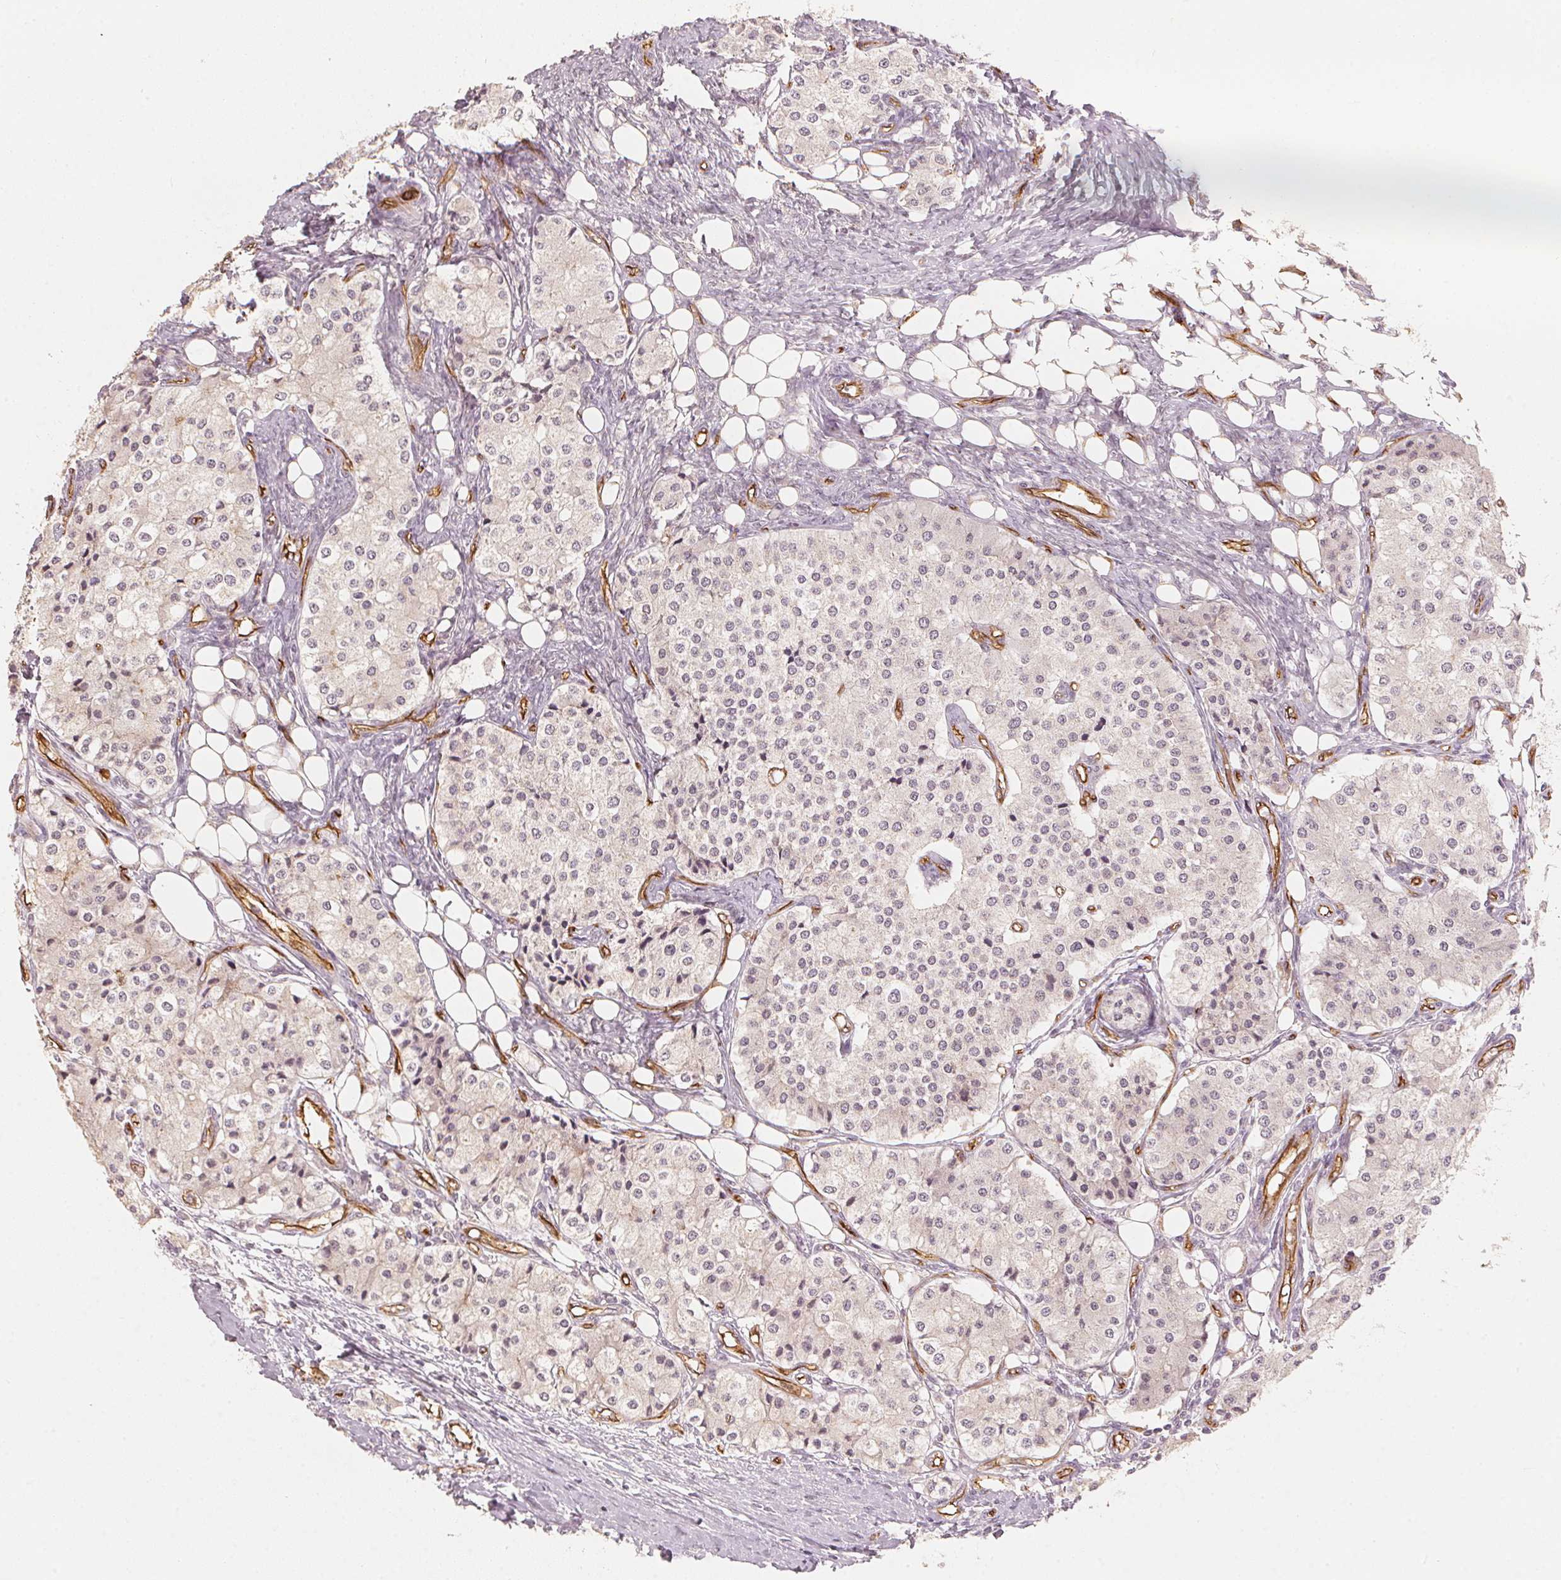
{"staining": {"intensity": "negative", "quantity": "none", "location": "none"}, "tissue": "carcinoid", "cell_type": "Tumor cells", "image_type": "cancer", "snomed": [{"axis": "morphology", "description": "Carcinoid, malignant, NOS"}, {"axis": "topography", "description": "Colon"}], "caption": "Tumor cells show no significant expression in carcinoid (malignant).", "gene": "CIB1", "patient": {"sex": "female", "age": 52}}